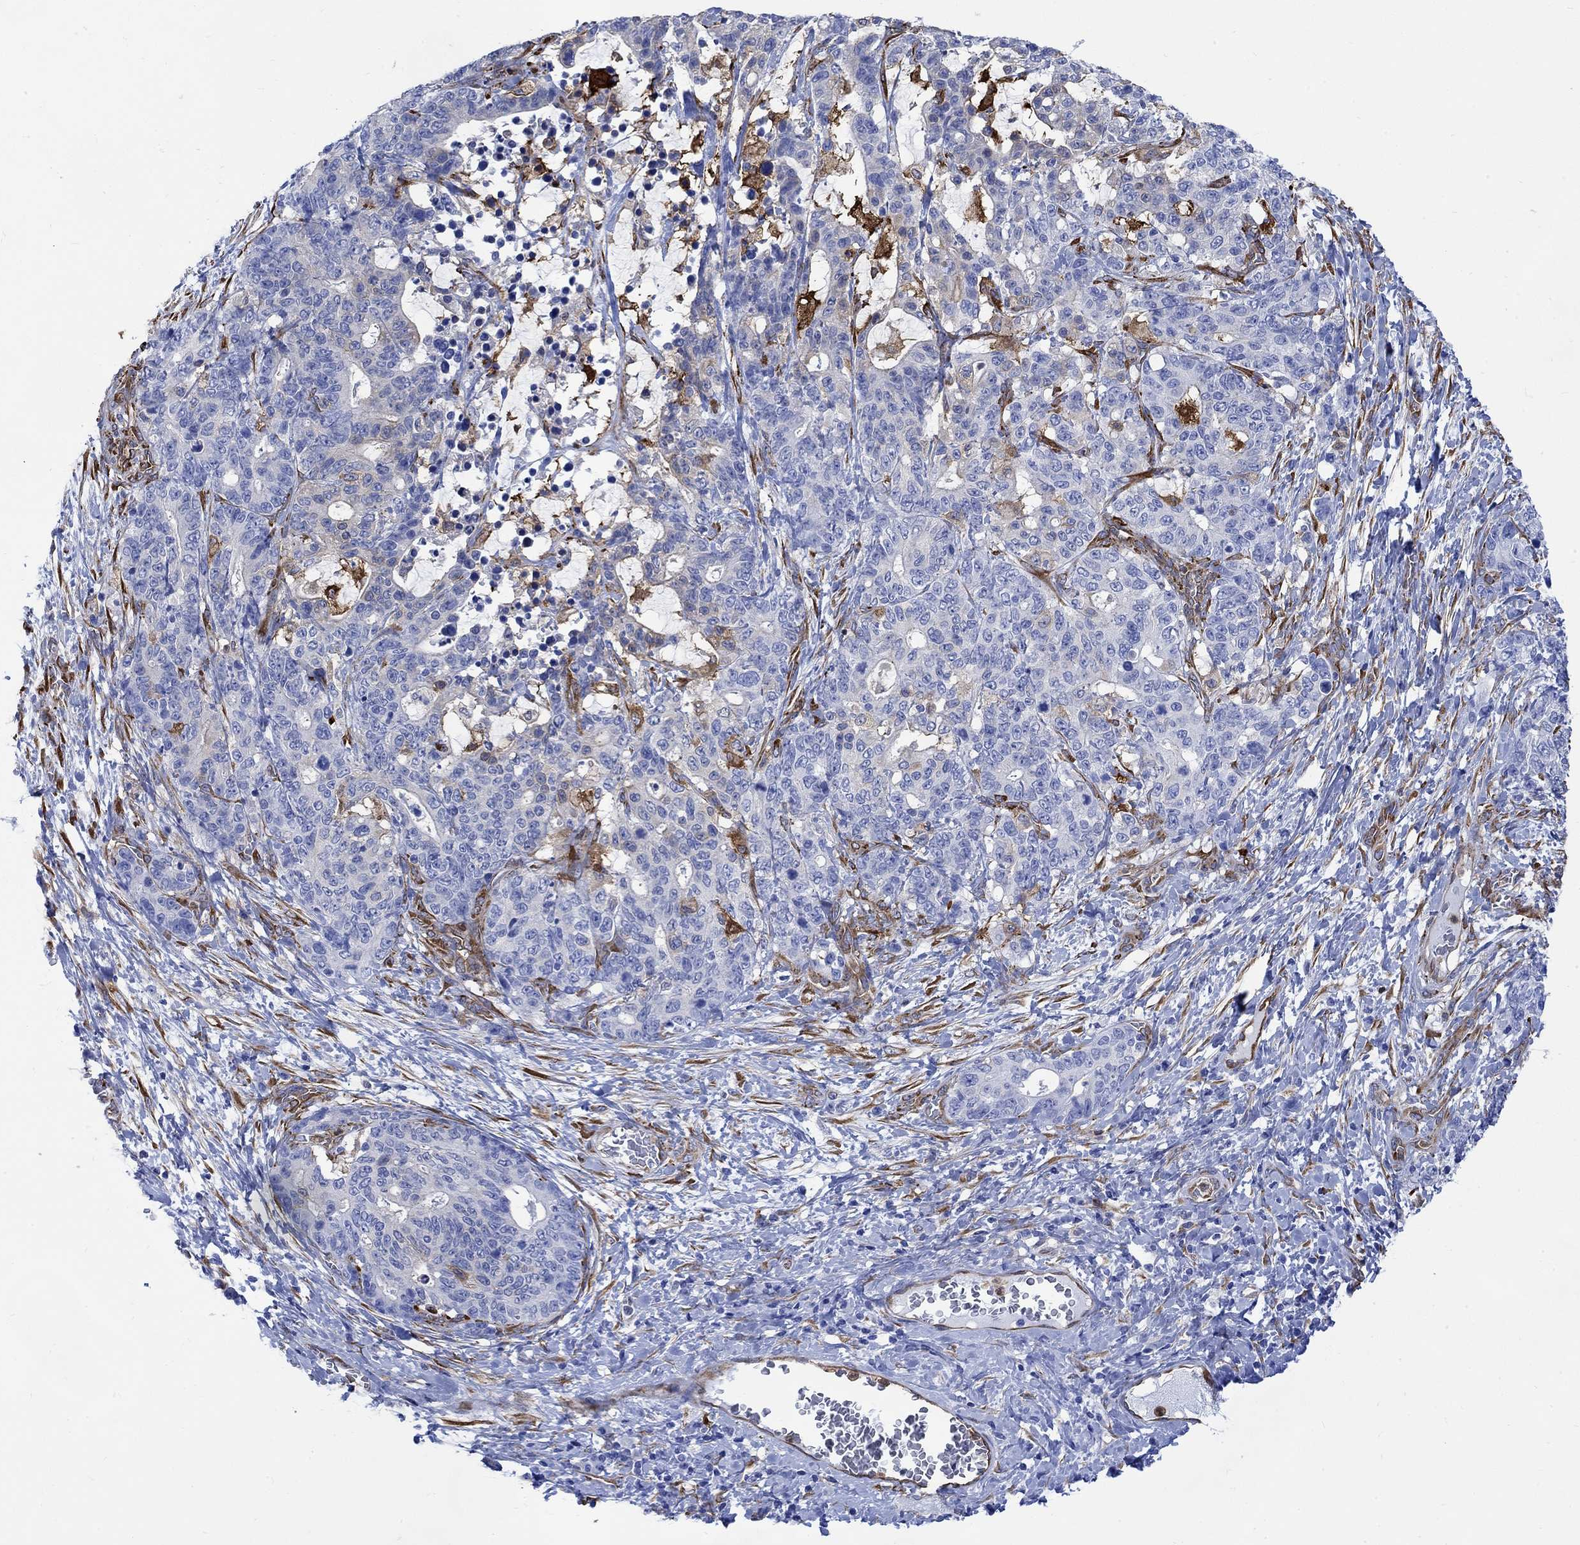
{"staining": {"intensity": "negative", "quantity": "none", "location": "none"}, "tissue": "stomach cancer", "cell_type": "Tumor cells", "image_type": "cancer", "snomed": [{"axis": "morphology", "description": "Normal tissue, NOS"}, {"axis": "morphology", "description": "Adenocarcinoma, NOS"}, {"axis": "topography", "description": "Stomach"}], "caption": "DAB immunohistochemical staining of stomach cancer (adenocarcinoma) reveals no significant staining in tumor cells. The staining was performed using DAB (3,3'-diaminobenzidine) to visualize the protein expression in brown, while the nuclei were stained in blue with hematoxylin (Magnification: 20x).", "gene": "TGM2", "patient": {"sex": "female", "age": 64}}